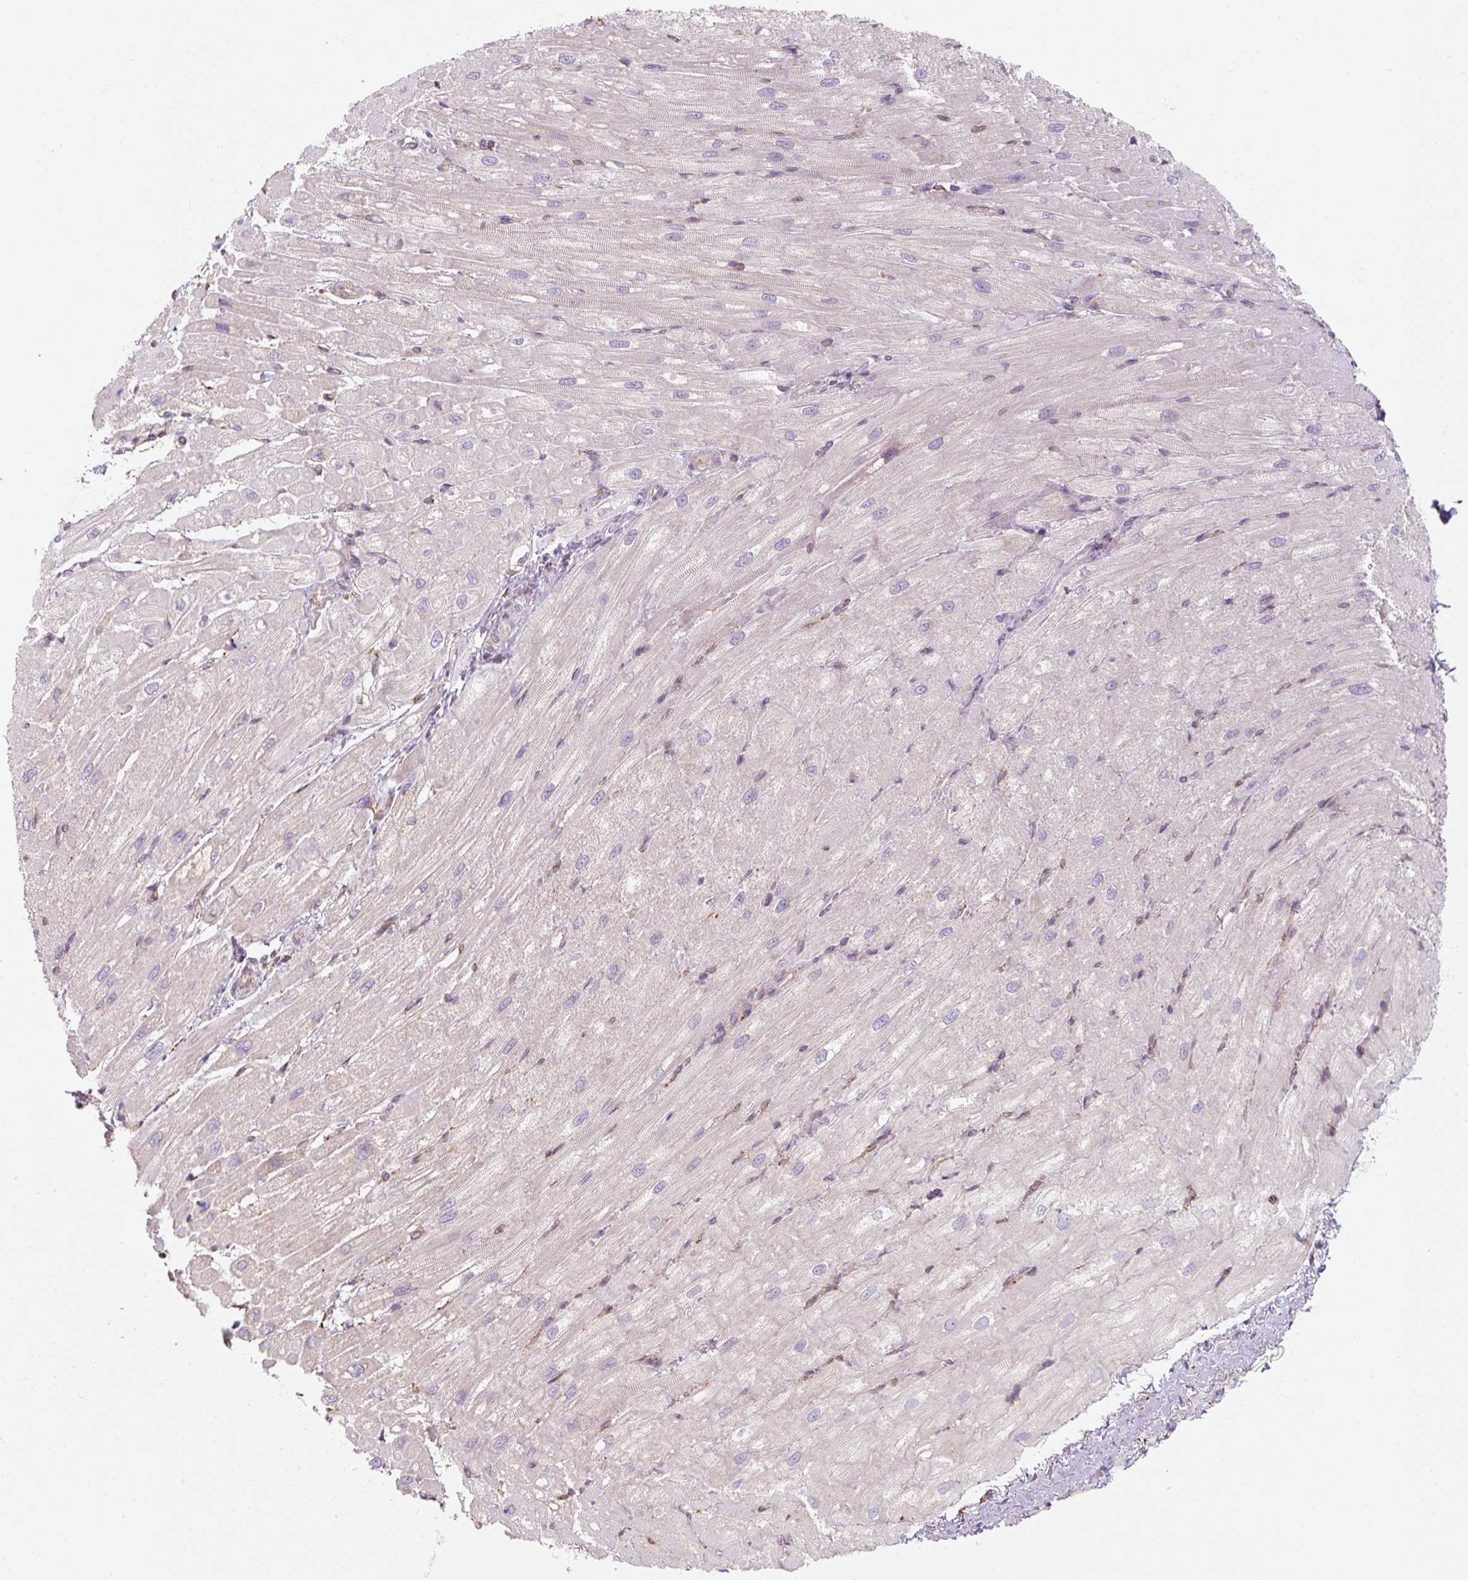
{"staining": {"intensity": "negative", "quantity": "none", "location": "none"}, "tissue": "heart muscle", "cell_type": "Cardiomyocytes", "image_type": "normal", "snomed": [{"axis": "morphology", "description": "Normal tissue, NOS"}, {"axis": "topography", "description": "Heart"}], "caption": "An image of human heart muscle is negative for staining in cardiomyocytes. (Stains: DAB (3,3'-diaminobenzidine) immunohistochemistry (IHC) with hematoxylin counter stain, Microscopy: brightfield microscopy at high magnification).", "gene": "PRKCSH", "patient": {"sex": "male", "age": 62}}